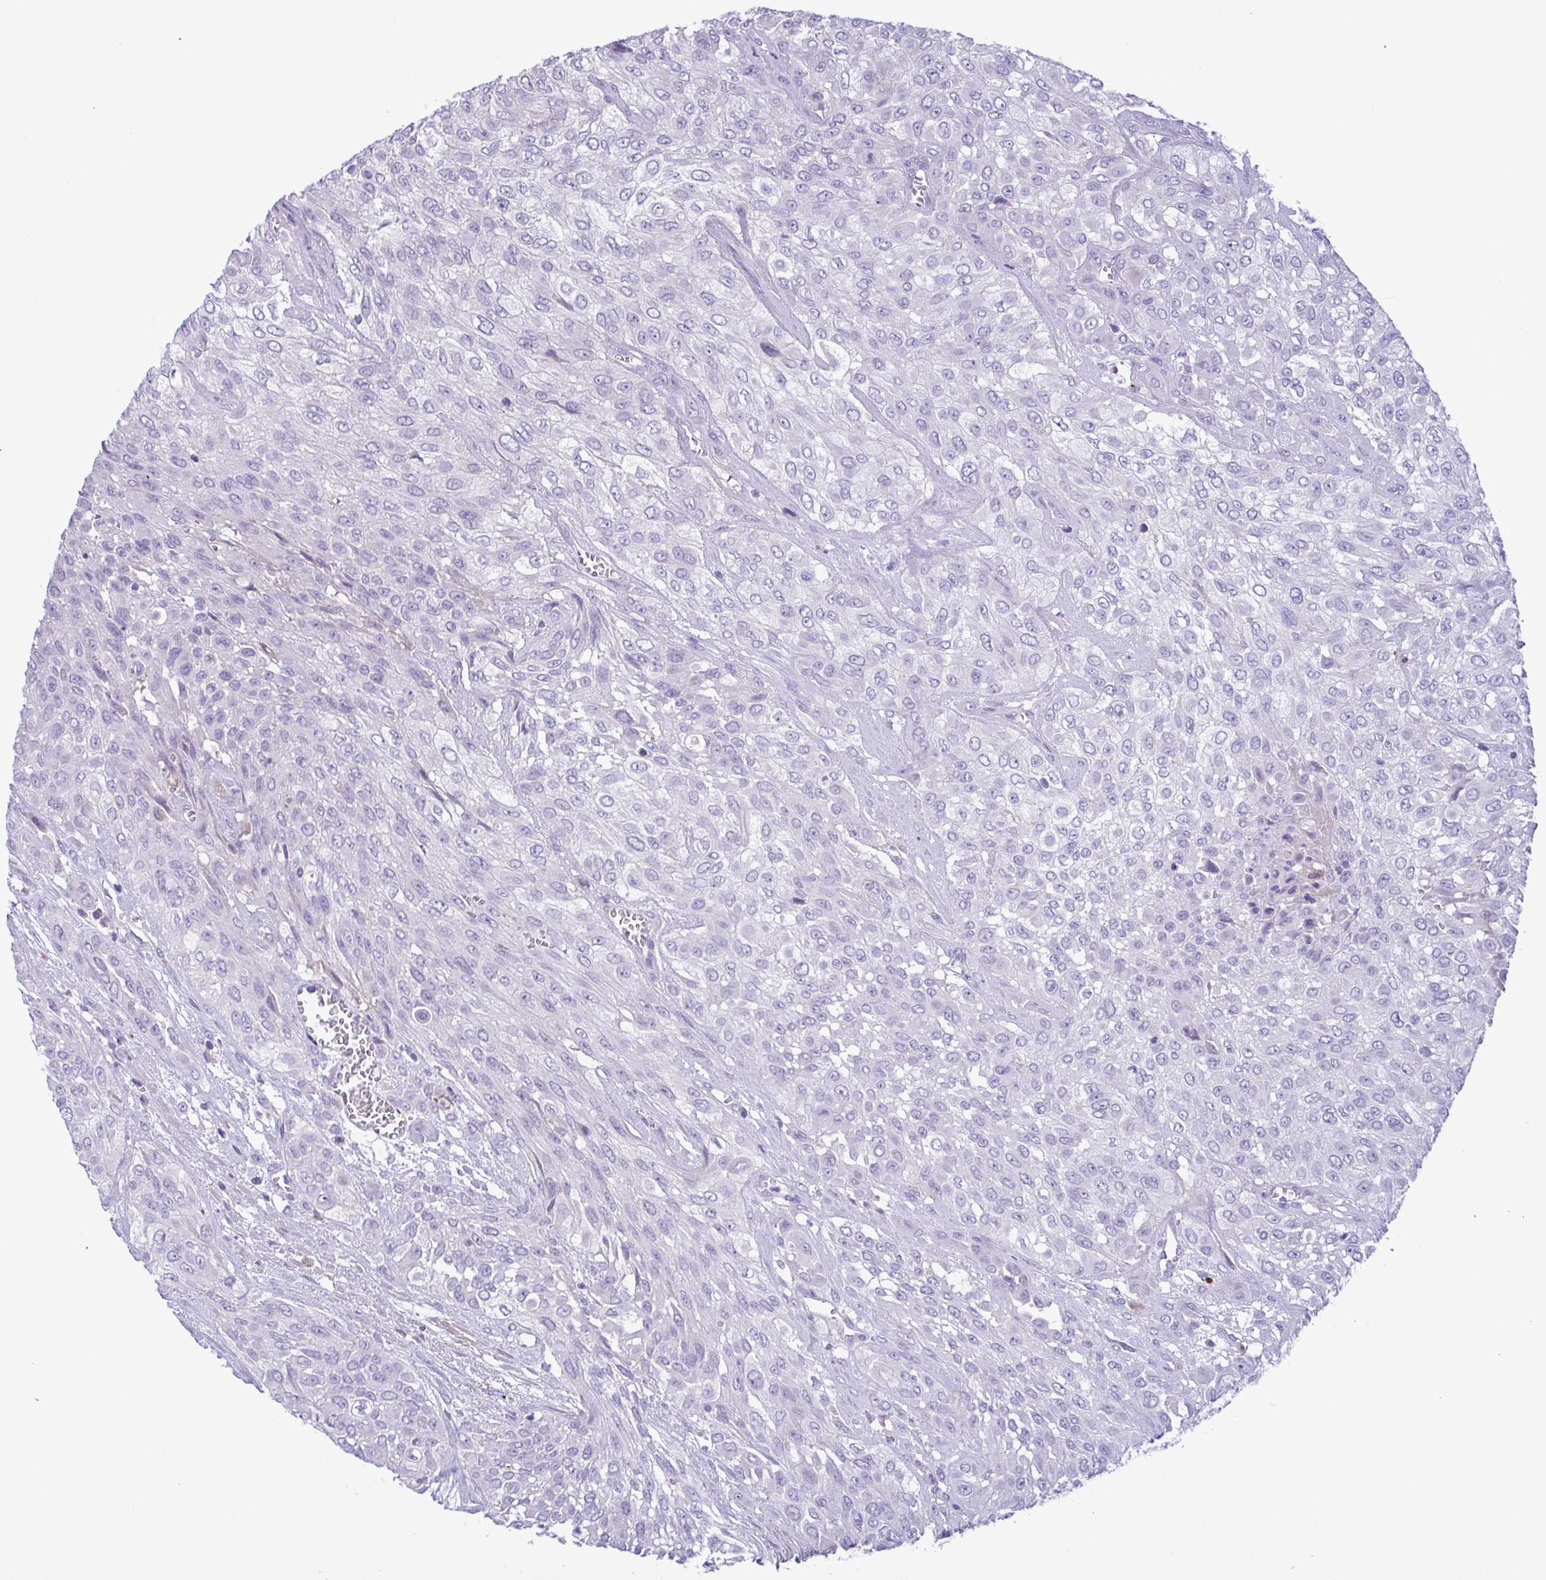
{"staining": {"intensity": "negative", "quantity": "none", "location": "none"}, "tissue": "urothelial cancer", "cell_type": "Tumor cells", "image_type": "cancer", "snomed": [{"axis": "morphology", "description": "Urothelial carcinoma, High grade"}, {"axis": "topography", "description": "Urinary bladder"}], "caption": "DAB (3,3'-diaminobenzidine) immunohistochemical staining of urothelial cancer reveals no significant expression in tumor cells.", "gene": "F13B", "patient": {"sex": "male", "age": 57}}